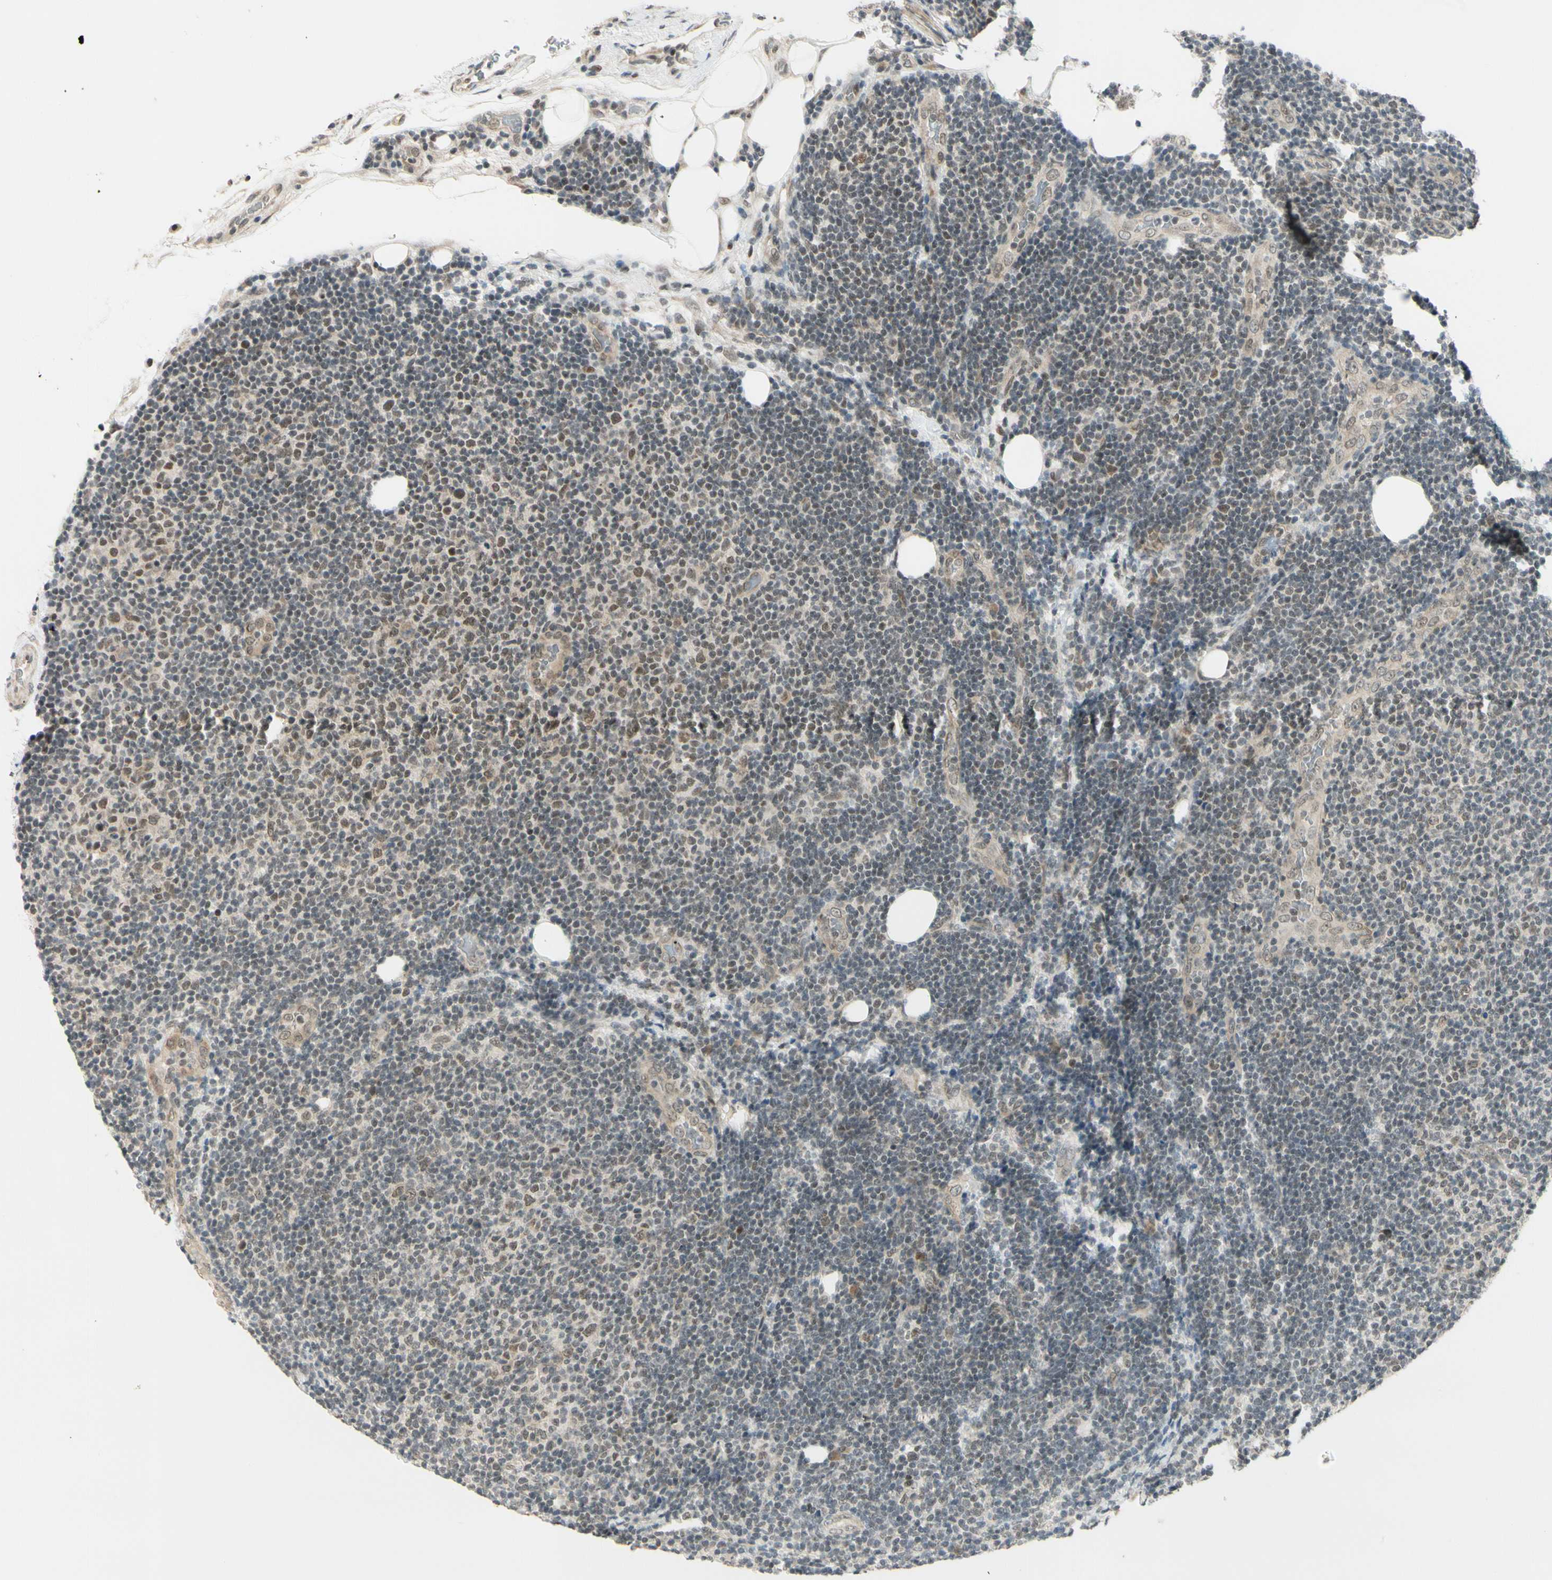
{"staining": {"intensity": "negative", "quantity": "none", "location": "none"}, "tissue": "lymphoma", "cell_type": "Tumor cells", "image_type": "cancer", "snomed": [{"axis": "morphology", "description": "Malignant lymphoma, non-Hodgkin's type, Low grade"}, {"axis": "topography", "description": "Lymph node"}], "caption": "Lymphoma stained for a protein using IHC shows no expression tumor cells.", "gene": "BRMS1", "patient": {"sex": "male", "age": 83}}